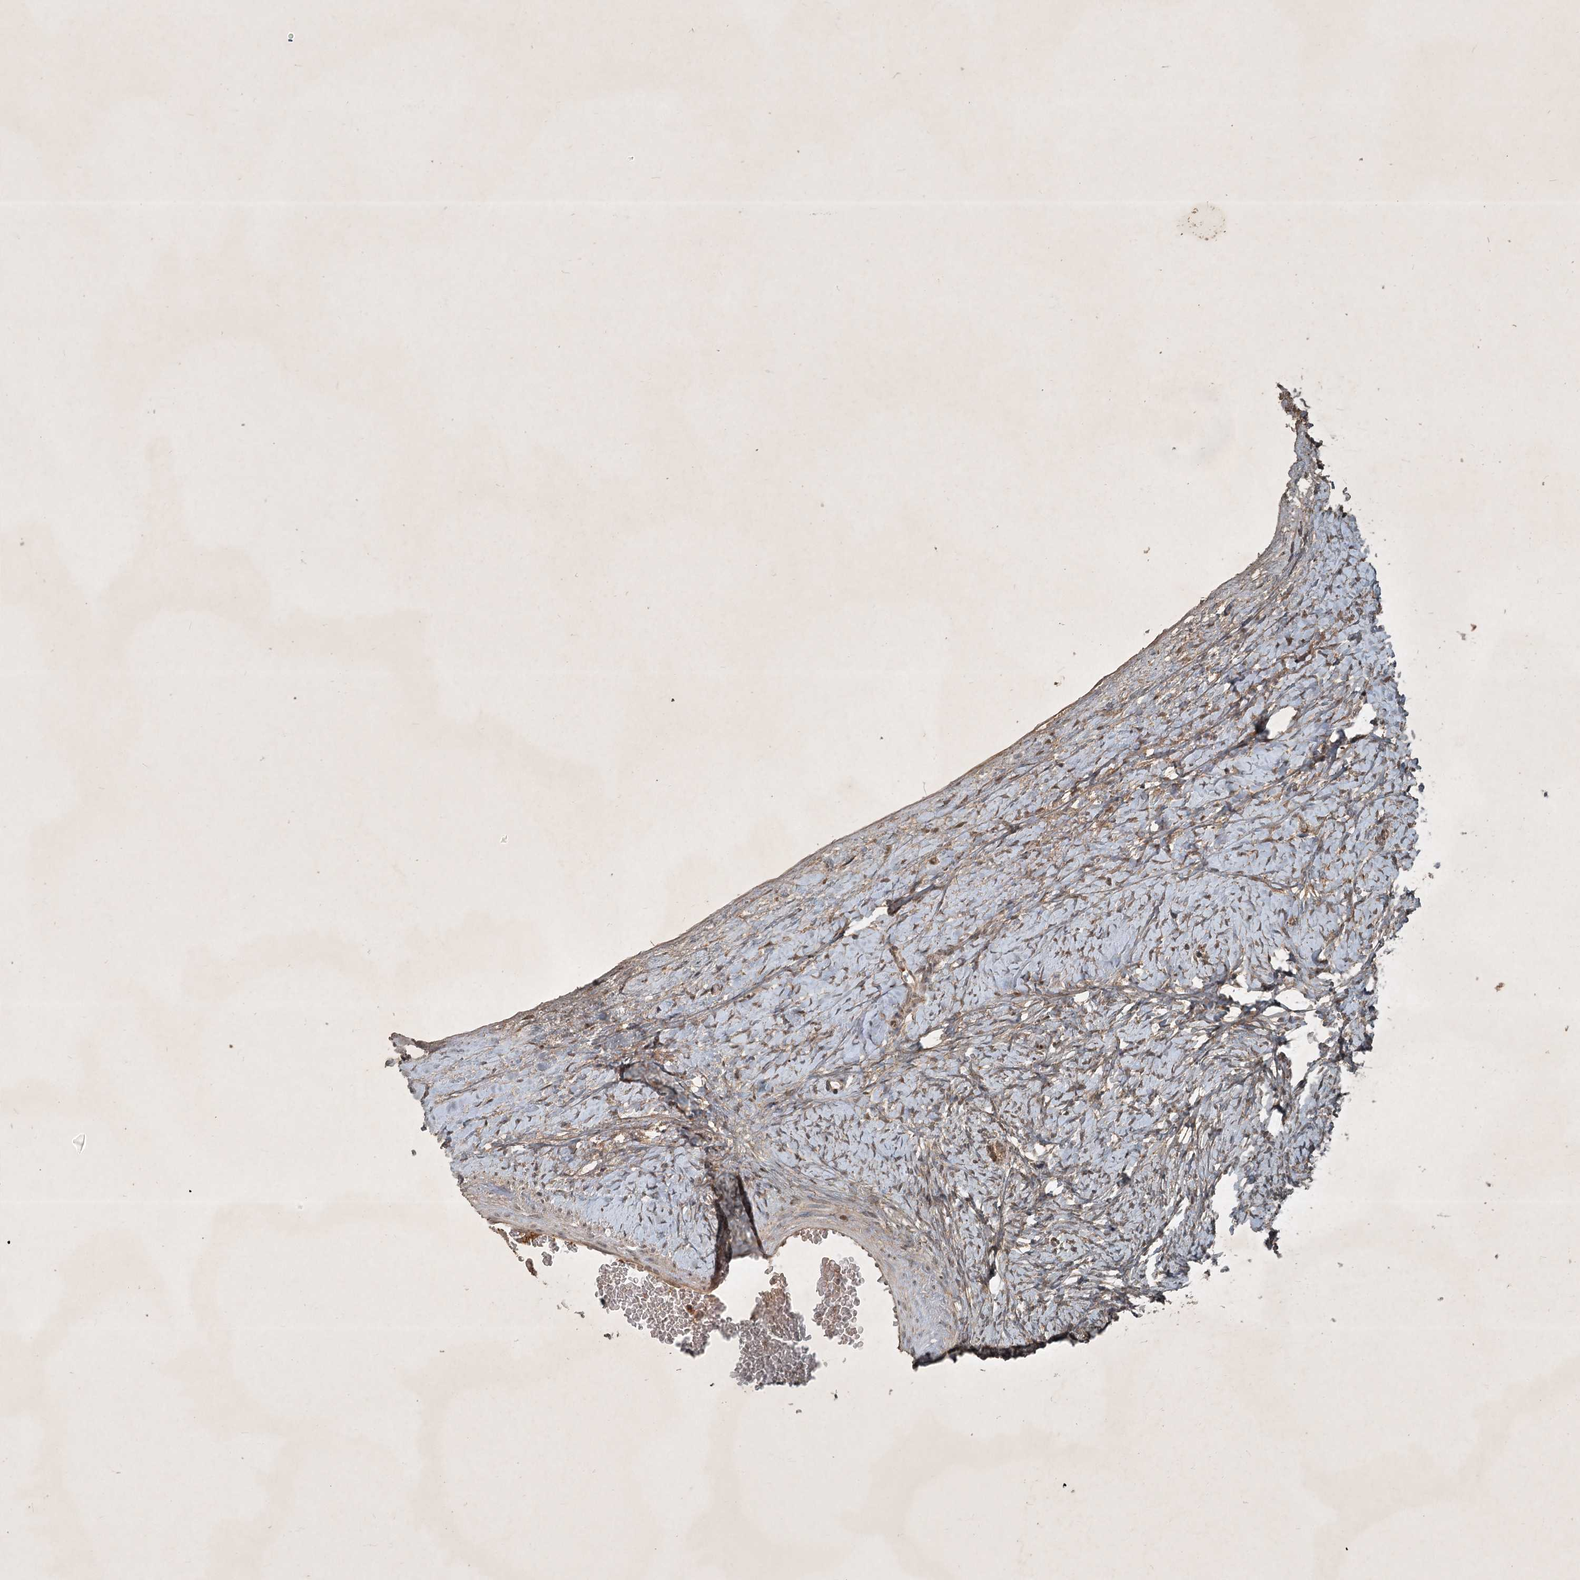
{"staining": {"intensity": "strong", "quantity": ">75%", "location": "cytoplasmic/membranous"}, "tissue": "ovary", "cell_type": "Follicle cells", "image_type": "normal", "snomed": [{"axis": "morphology", "description": "Normal tissue, NOS"}, {"axis": "morphology", "description": "Developmental malformation"}, {"axis": "topography", "description": "Ovary"}], "caption": "Immunohistochemical staining of benign human ovary displays strong cytoplasmic/membranous protein staining in approximately >75% of follicle cells.", "gene": "UNC93A", "patient": {"sex": "female", "age": 39}}